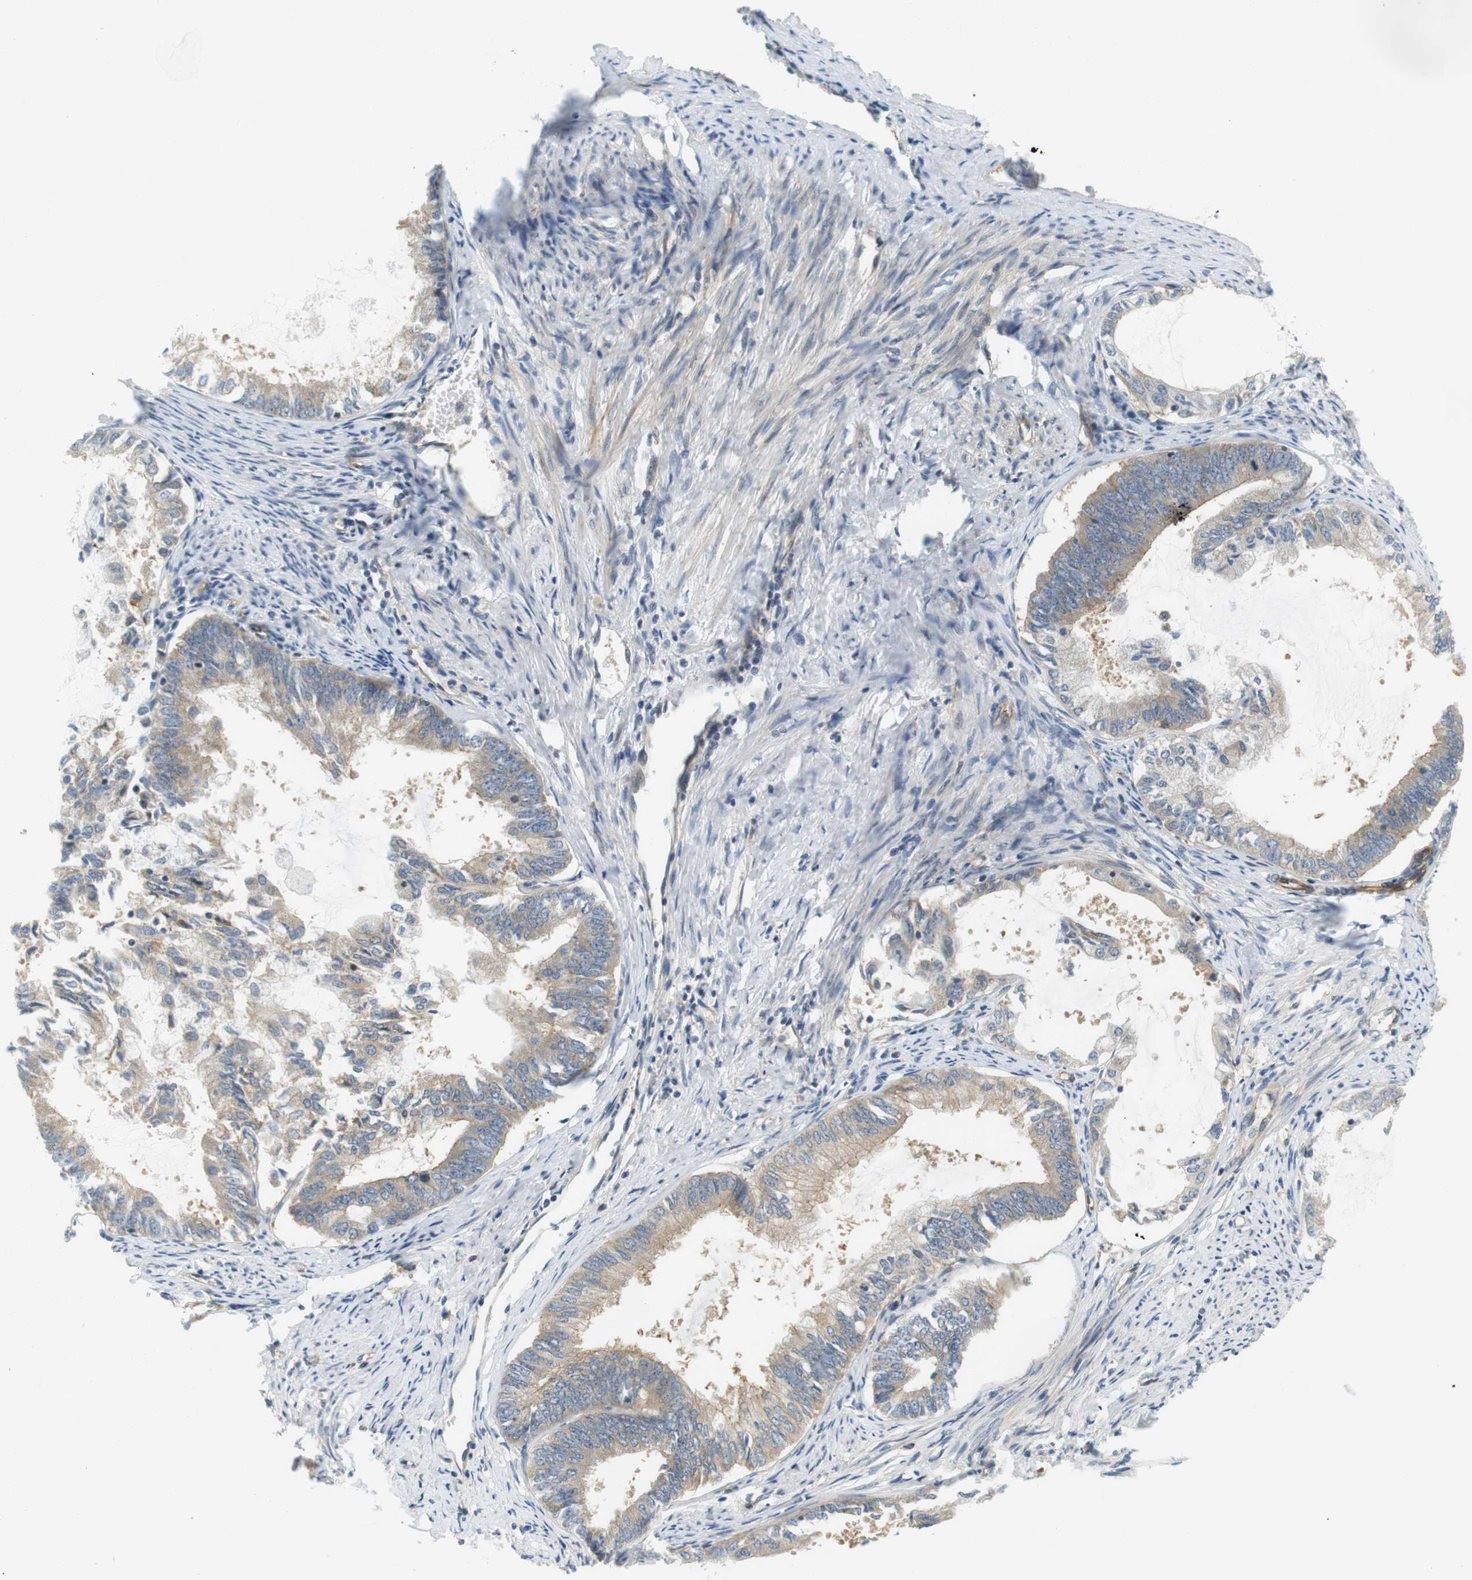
{"staining": {"intensity": "weak", "quantity": "25%-75%", "location": "cytoplasmic/membranous"}, "tissue": "endometrial cancer", "cell_type": "Tumor cells", "image_type": "cancer", "snomed": [{"axis": "morphology", "description": "Adenocarcinoma, NOS"}, {"axis": "topography", "description": "Endometrium"}], "caption": "Immunohistochemistry (DAB) staining of endometrial adenocarcinoma exhibits weak cytoplasmic/membranous protein positivity in about 25%-75% of tumor cells.", "gene": "SH3GLB1", "patient": {"sex": "female", "age": 86}}